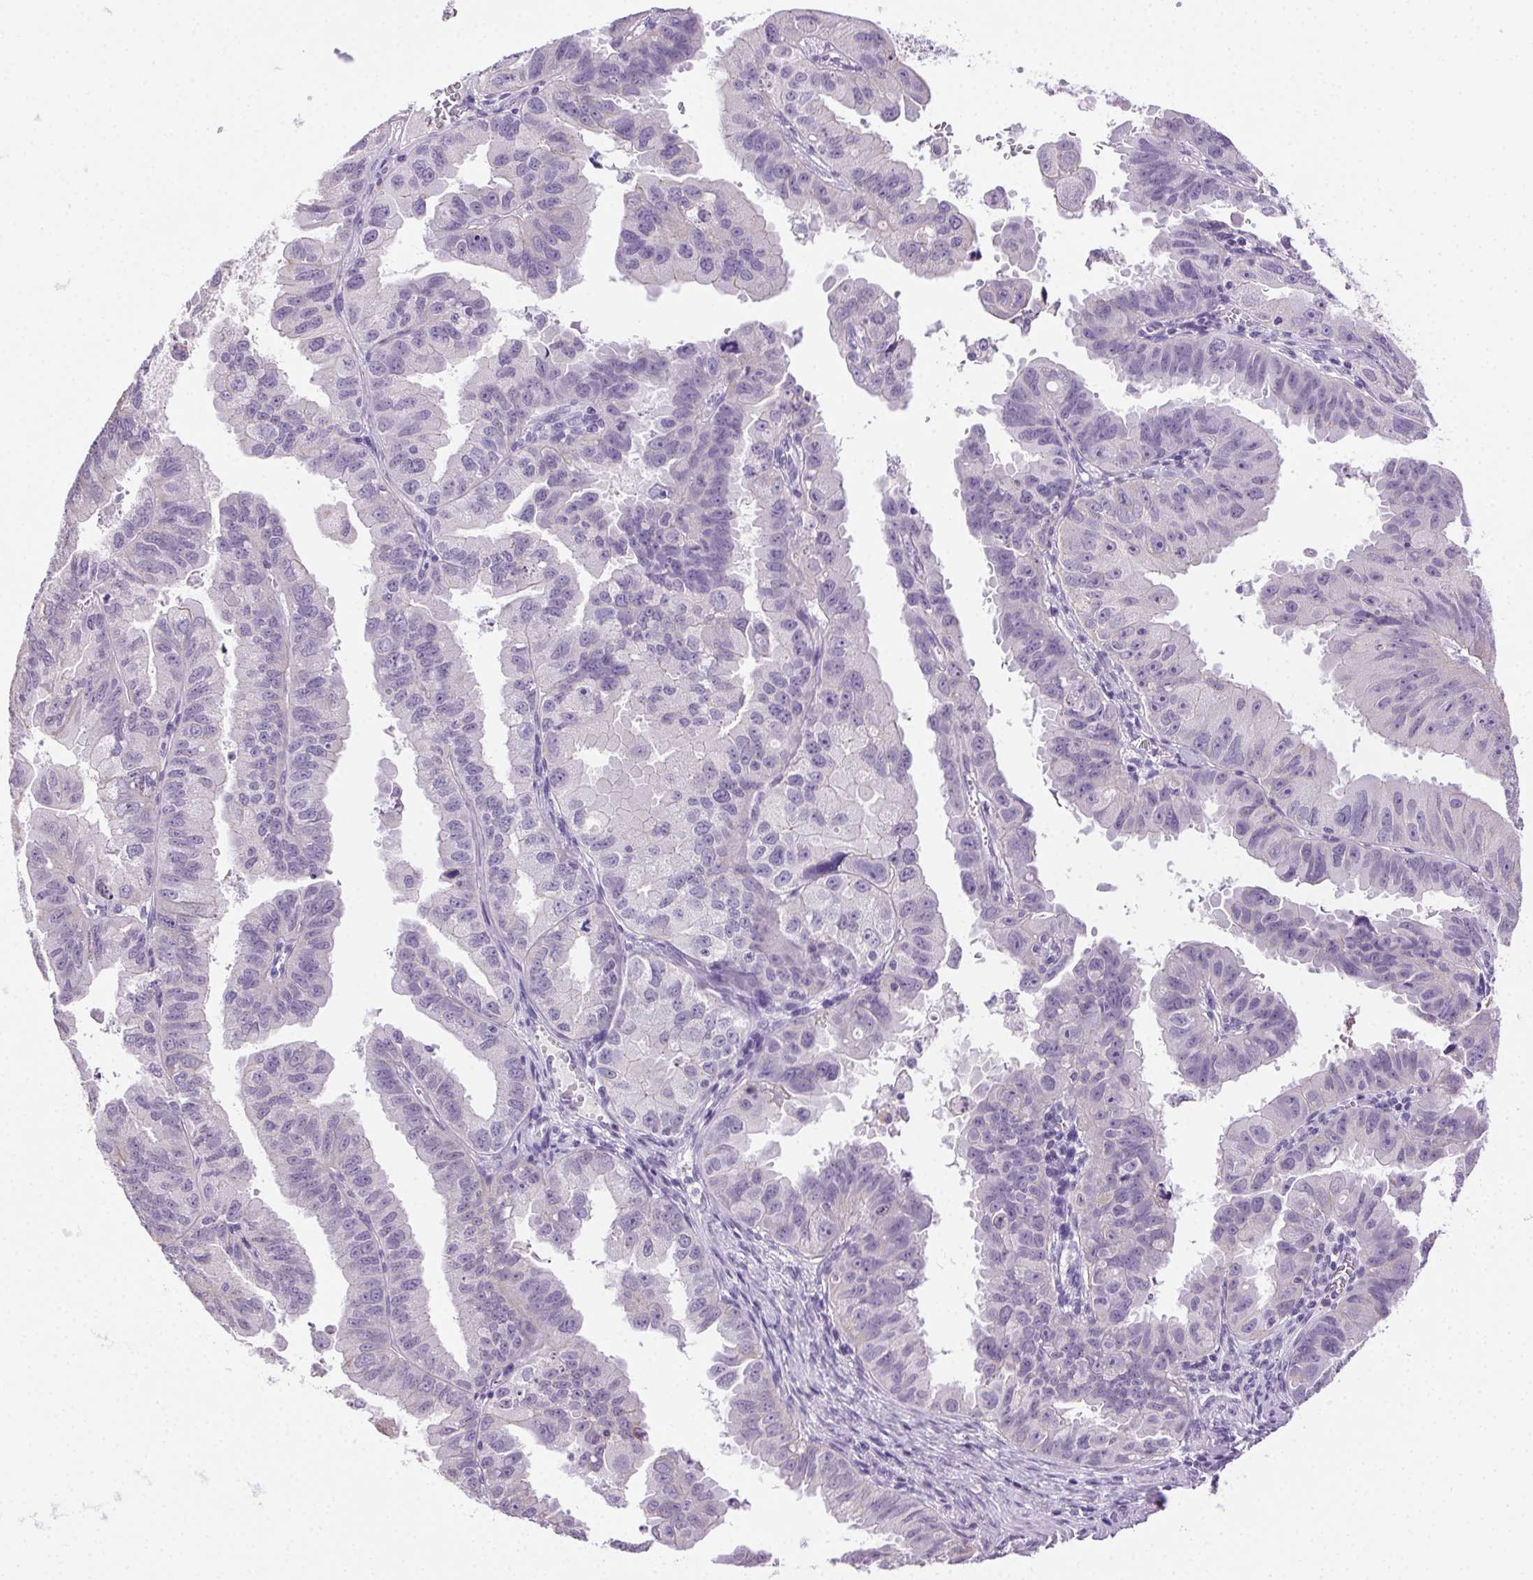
{"staining": {"intensity": "negative", "quantity": "none", "location": "none"}, "tissue": "ovarian cancer", "cell_type": "Tumor cells", "image_type": "cancer", "snomed": [{"axis": "morphology", "description": "Carcinoma, endometroid"}, {"axis": "topography", "description": "Ovary"}], "caption": "Protein analysis of ovarian cancer demonstrates no significant expression in tumor cells.", "gene": "CLDN10", "patient": {"sex": "female", "age": 85}}